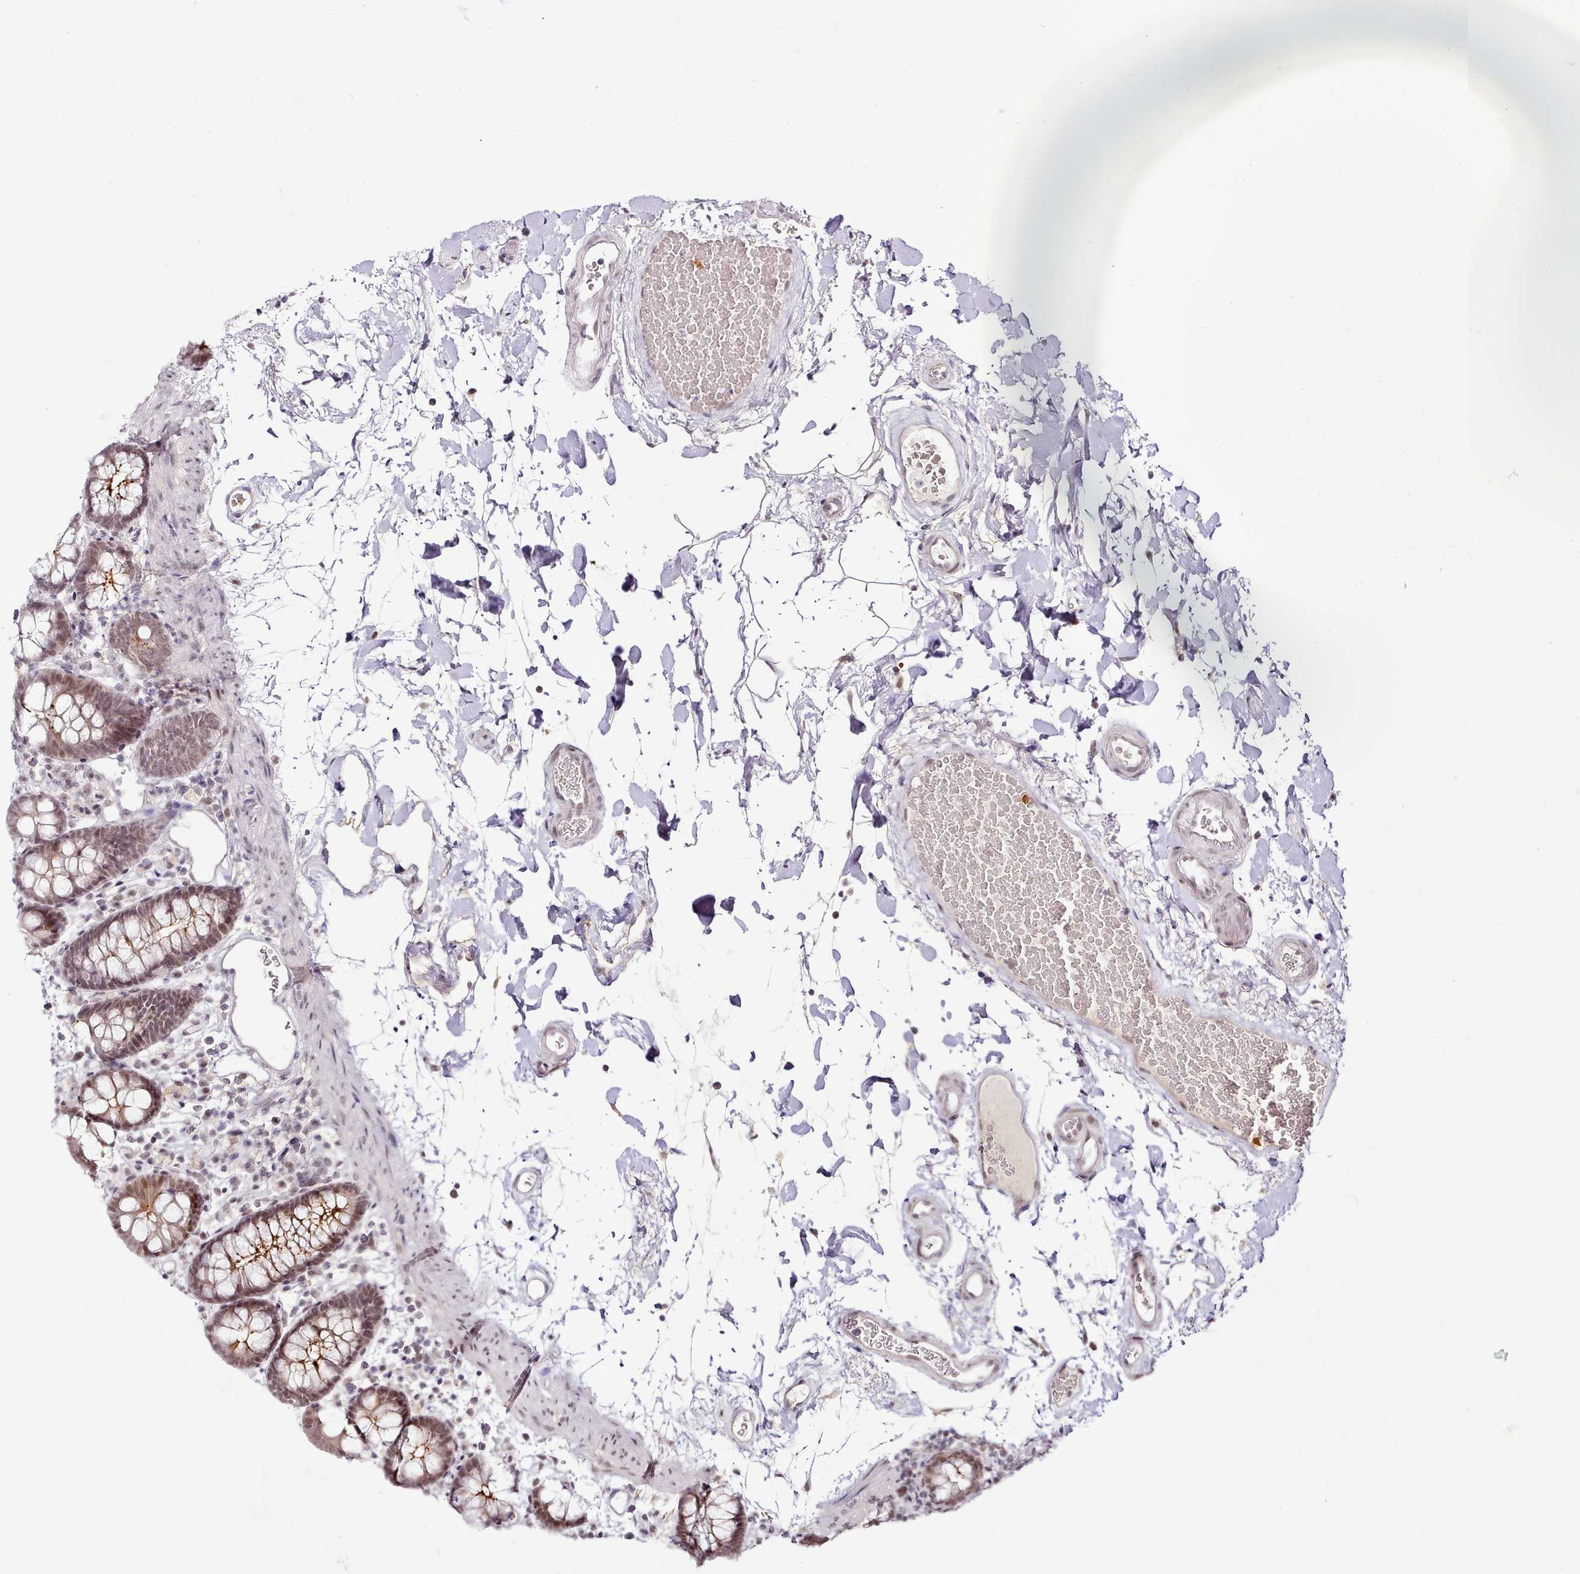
{"staining": {"intensity": "weak", "quantity": "25%-75%", "location": "cytoplasmic/membranous,nuclear"}, "tissue": "colon", "cell_type": "Endothelial cells", "image_type": "normal", "snomed": [{"axis": "morphology", "description": "Normal tissue, NOS"}, {"axis": "topography", "description": "Colon"}], "caption": "Weak cytoplasmic/membranous,nuclear expression for a protein is seen in approximately 25%-75% of endothelial cells of unremarkable colon using IHC.", "gene": "SYT15B", "patient": {"sex": "male", "age": 75}}